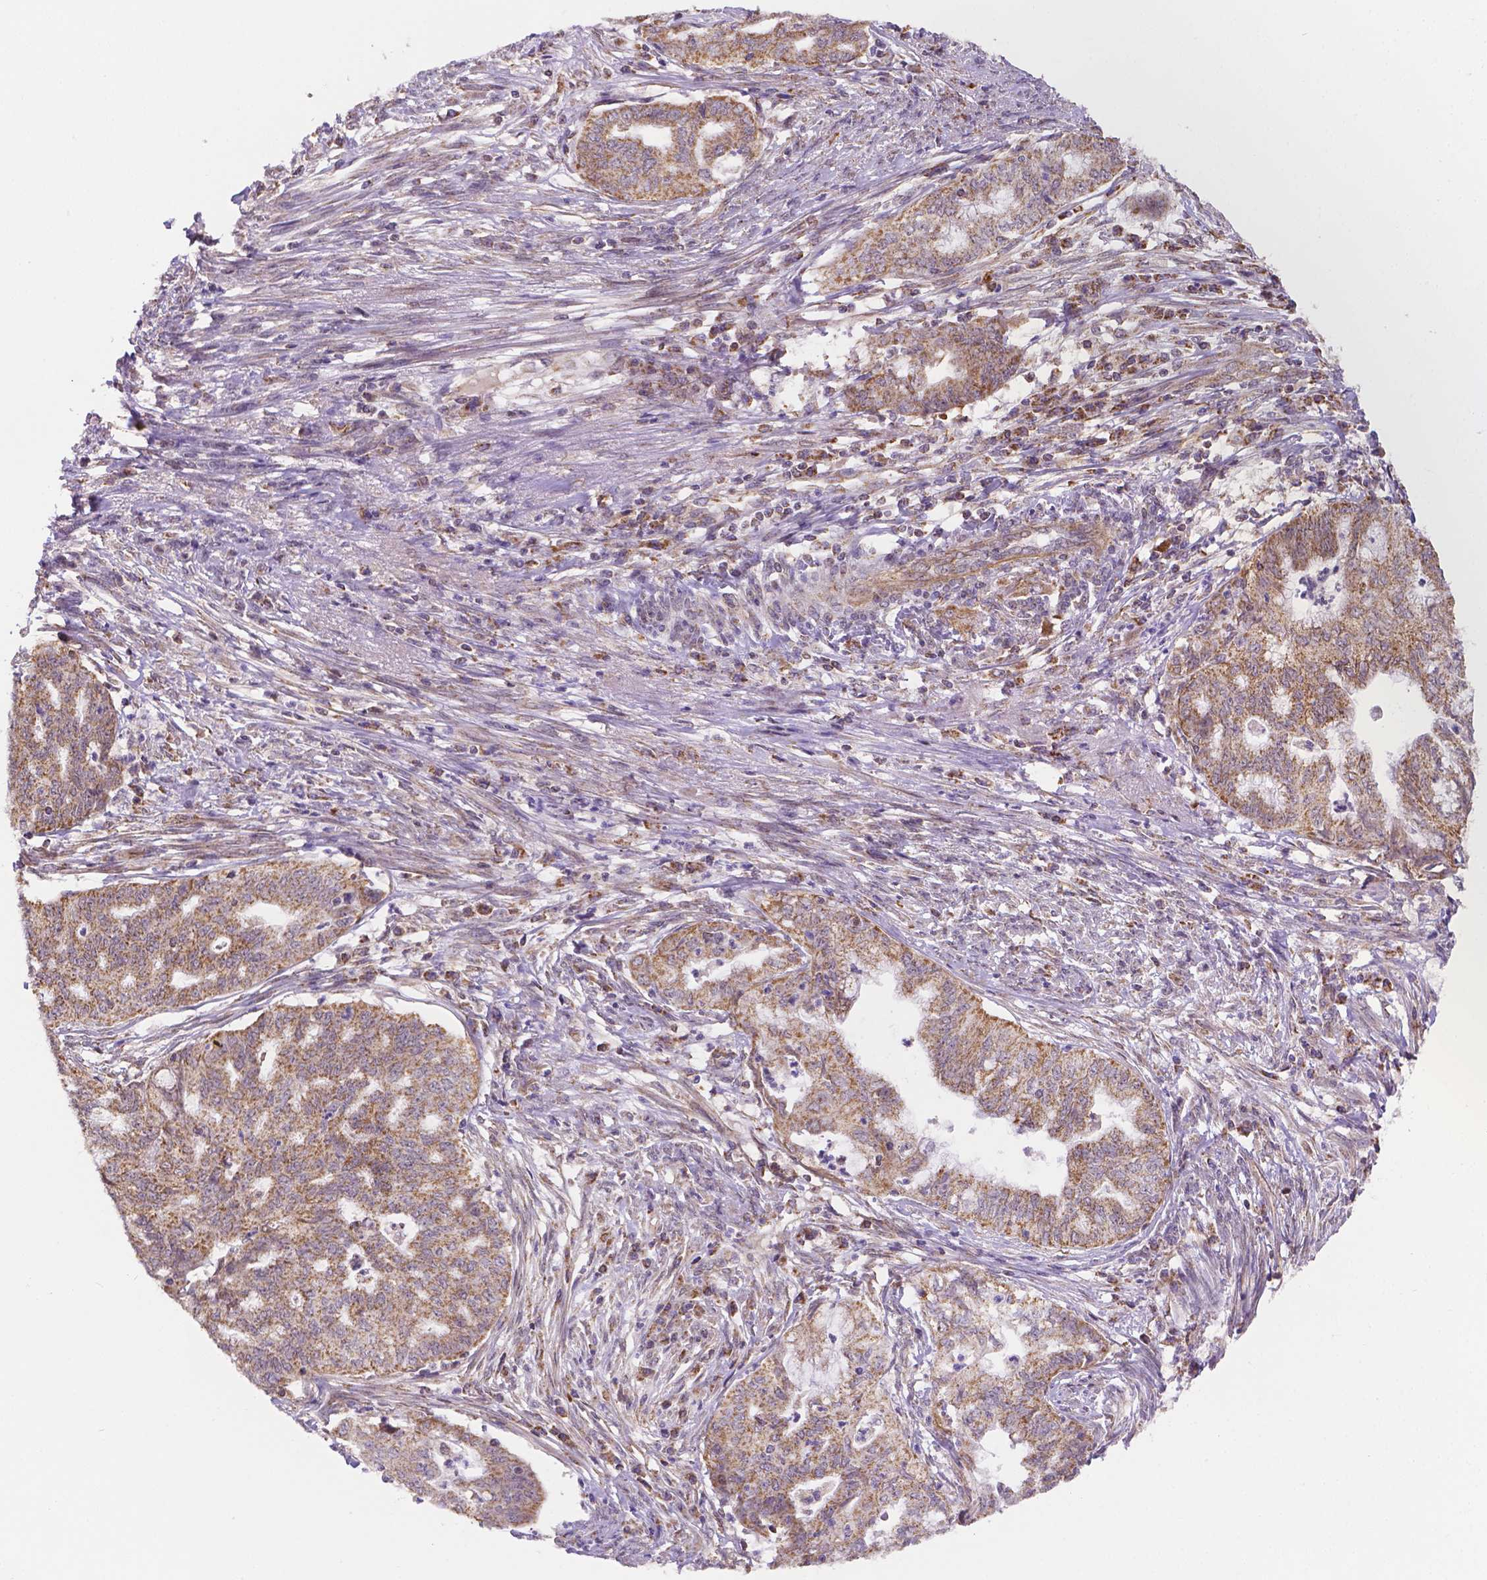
{"staining": {"intensity": "moderate", "quantity": ">75%", "location": "cytoplasmic/membranous"}, "tissue": "endometrial cancer", "cell_type": "Tumor cells", "image_type": "cancer", "snomed": [{"axis": "morphology", "description": "Adenocarcinoma, NOS"}, {"axis": "topography", "description": "Endometrium"}], "caption": "The image displays immunohistochemical staining of endometrial cancer. There is moderate cytoplasmic/membranous positivity is identified in approximately >75% of tumor cells.", "gene": "CYYR1", "patient": {"sex": "female", "age": 79}}